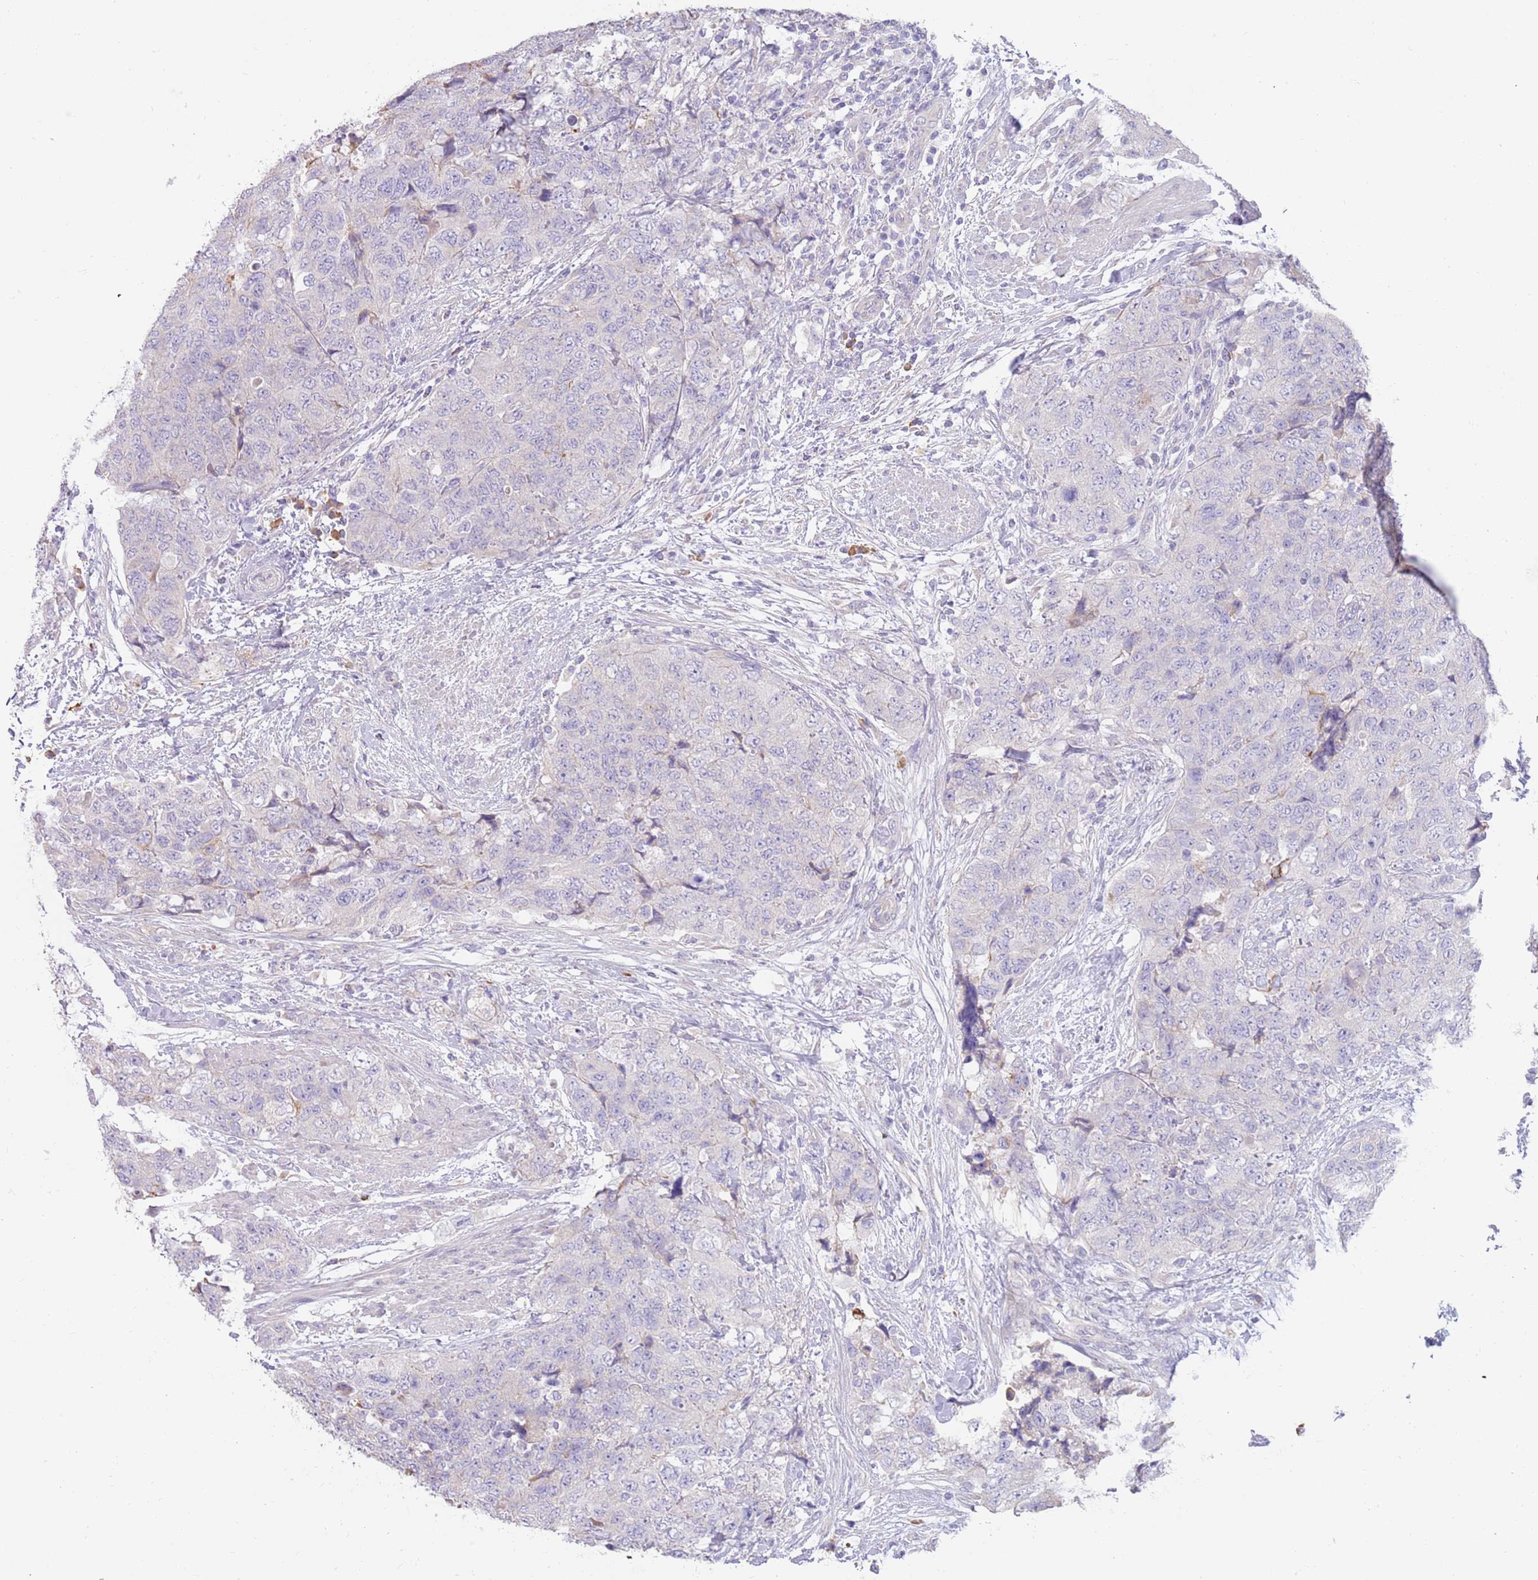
{"staining": {"intensity": "negative", "quantity": "none", "location": "none"}, "tissue": "urothelial cancer", "cell_type": "Tumor cells", "image_type": "cancer", "snomed": [{"axis": "morphology", "description": "Urothelial carcinoma, High grade"}, {"axis": "topography", "description": "Urinary bladder"}], "caption": "Urothelial carcinoma (high-grade) was stained to show a protein in brown. There is no significant expression in tumor cells.", "gene": "CCDC149", "patient": {"sex": "female", "age": 78}}